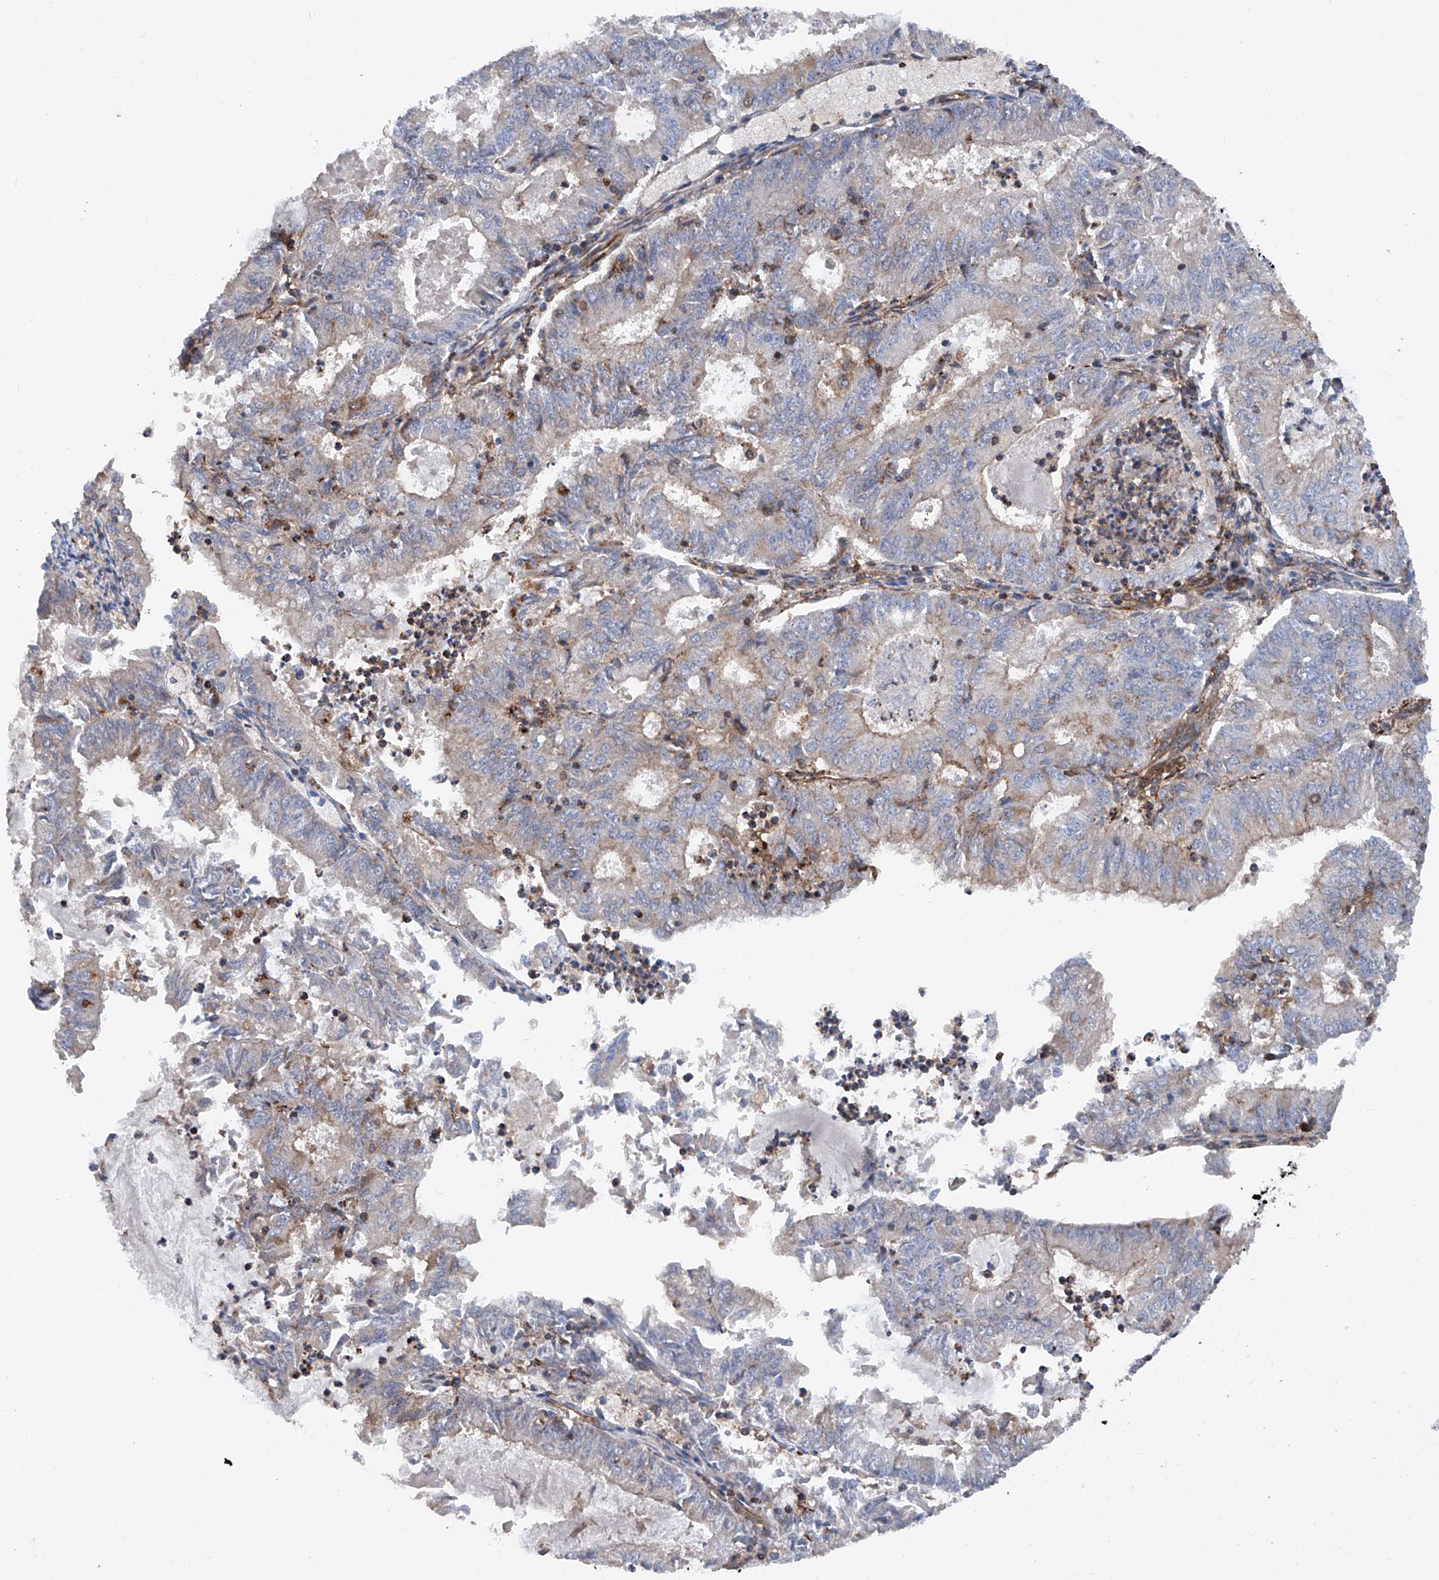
{"staining": {"intensity": "negative", "quantity": "none", "location": "none"}, "tissue": "endometrial cancer", "cell_type": "Tumor cells", "image_type": "cancer", "snomed": [{"axis": "morphology", "description": "Adenocarcinoma, NOS"}, {"axis": "topography", "description": "Endometrium"}], "caption": "The photomicrograph reveals no significant positivity in tumor cells of endometrial cancer.", "gene": "SMAP1", "patient": {"sex": "female", "age": 57}}